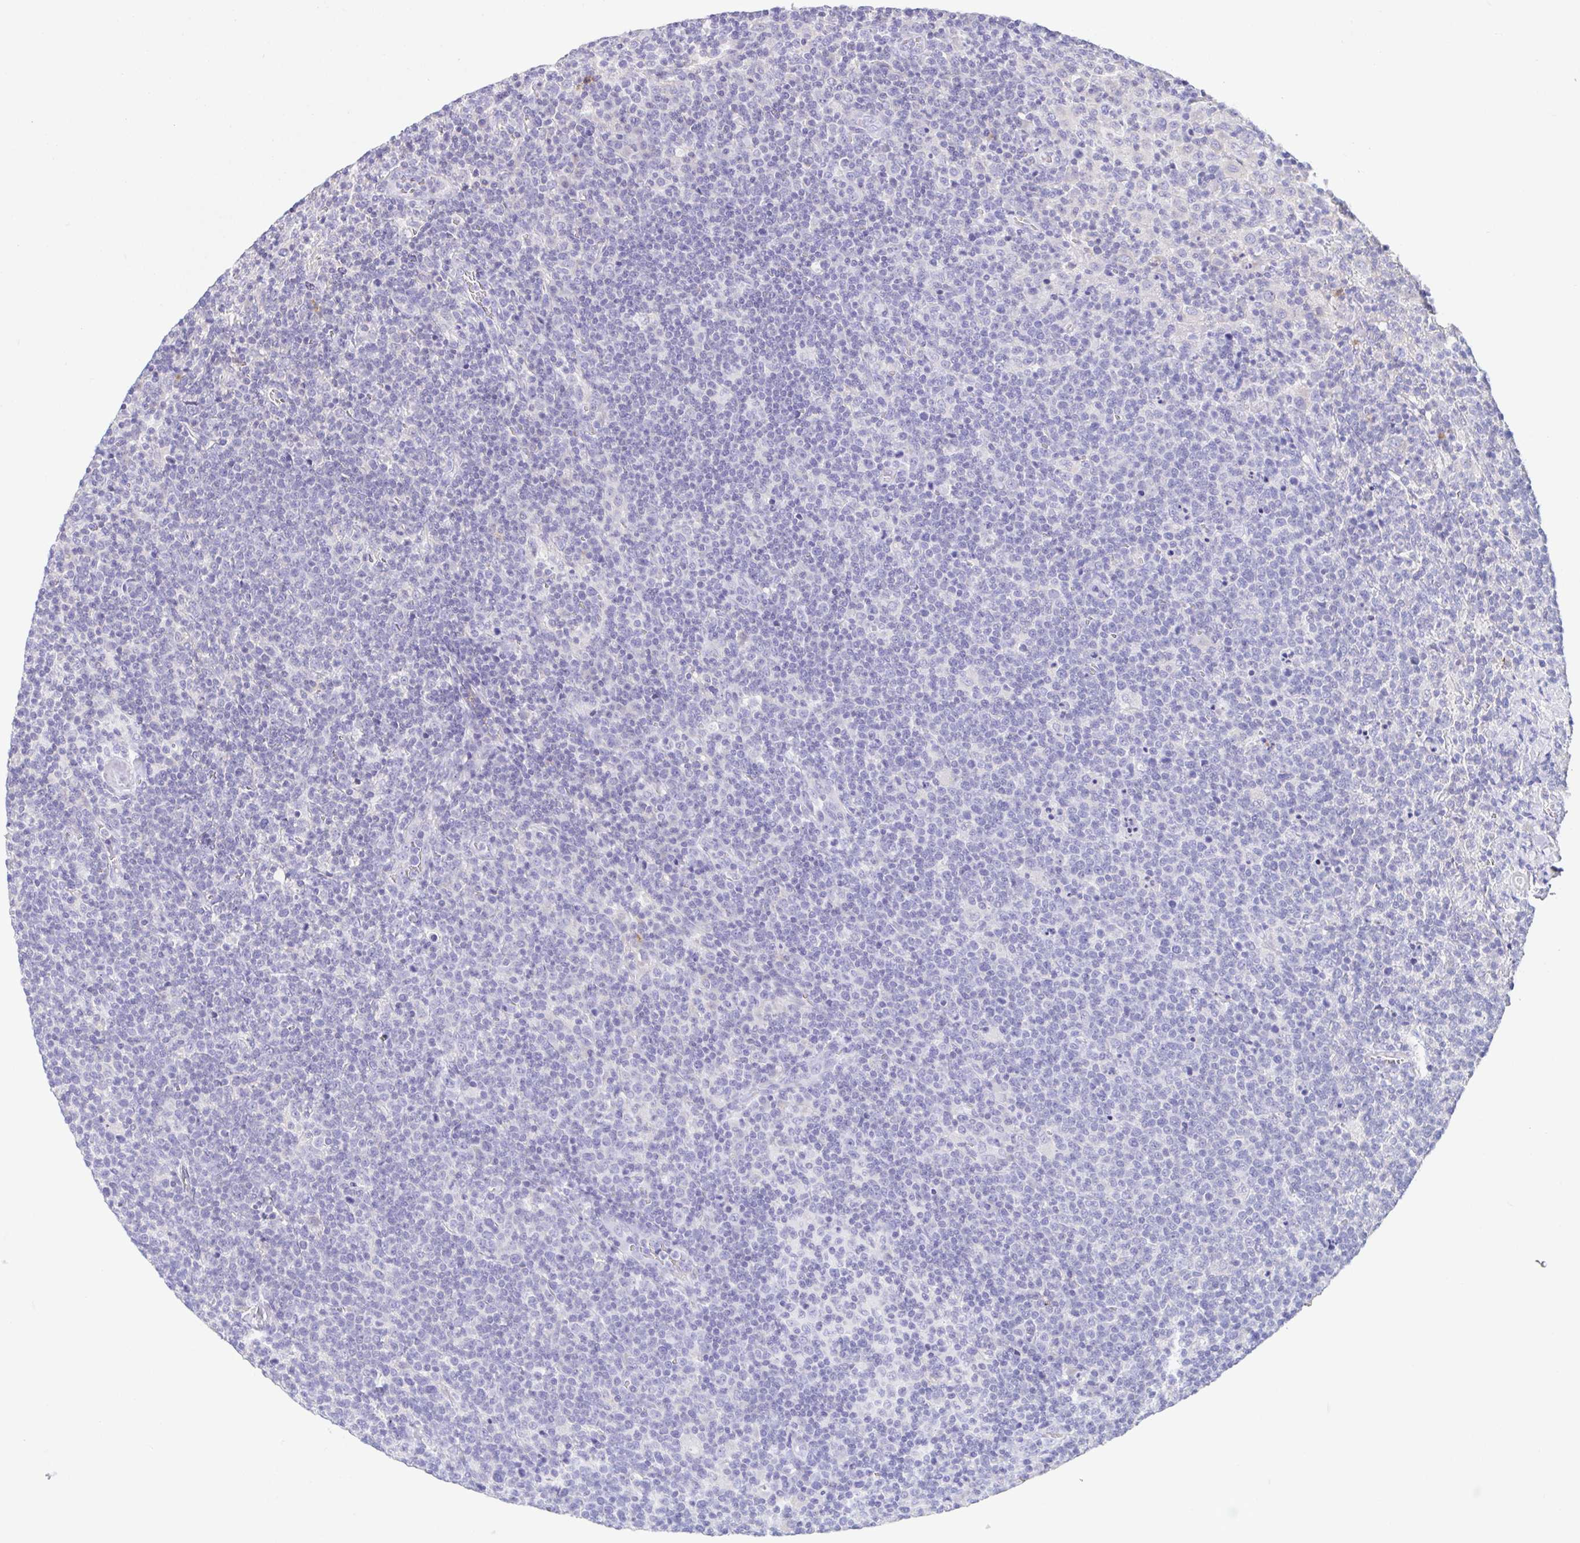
{"staining": {"intensity": "negative", "quantity": "none", "location": "none"}, "tissue": "lymphoma", "cell_type": "Tumor cells", "image_type": "cancer", "snomed": [{"axis": "morphology", "description": "Malignant lymphoma, non-Hodgkin's type, High grade"}, {"axis": "topography", "description": "Lymph node"}], "caption": "The IHC micrograph has no significant positivity in tumor cells of lymphoma tissue. The staining was performed using DAB to visualize the protein expression in brown, while the nuclei were stained in blue with hematoxylin (Magnification: 20x).", "gene": "ARPP21", "patient": {"sex": "male", "age": 61}}